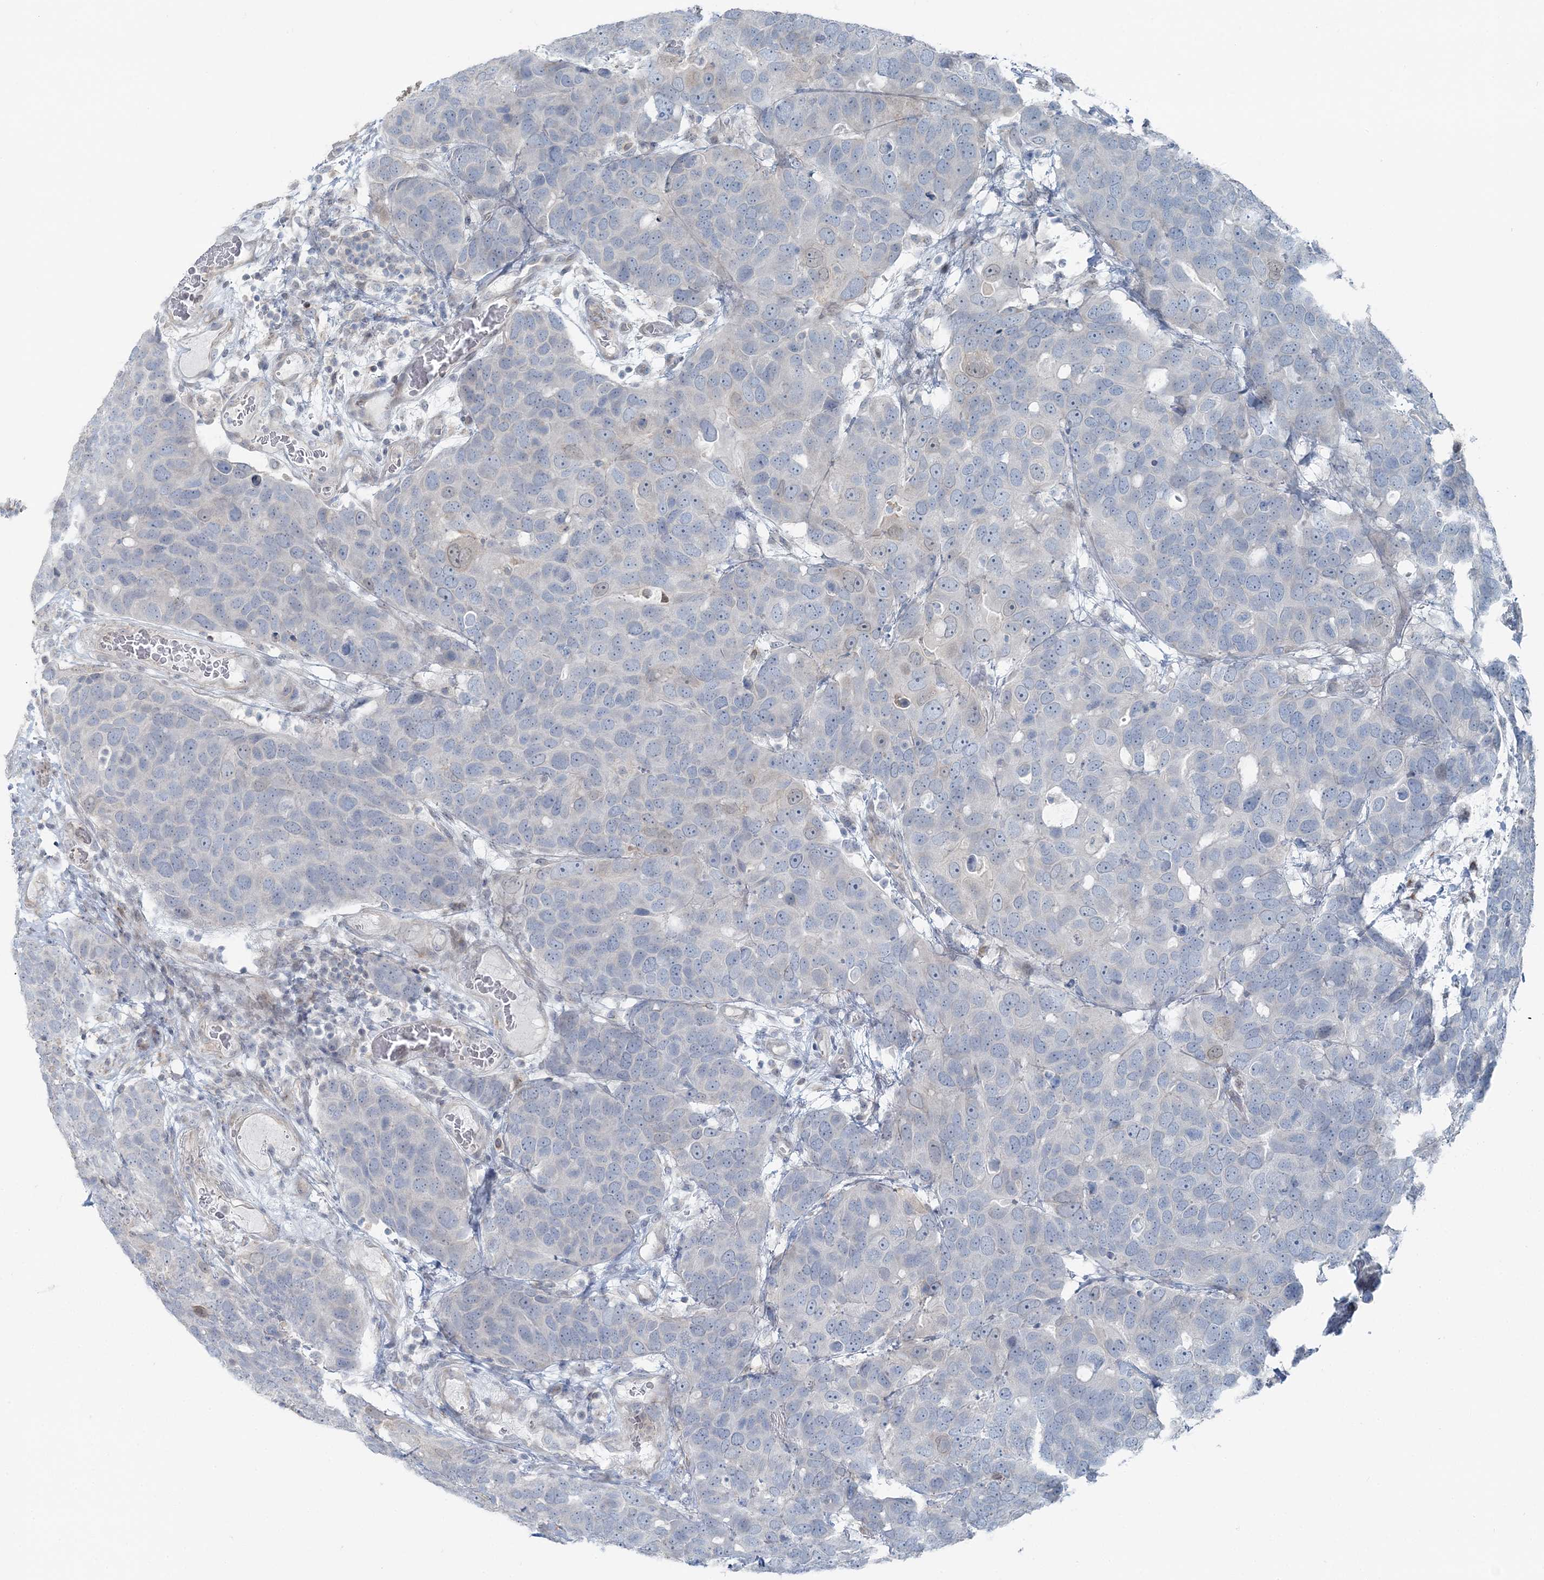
{"staining": {"intensity": "negative", "quantity": "none", "location": "none"}, "tissue": "breast cancer", "cell_type": "Tumor cells", "image_type": "cancer", "snomed": [{"axis": "morphology", "description": "Duct carcinoma"}, {"axis": "topography", "description": "Breast"}], "caption": "Immunohistochemistry (IHC) micrograph of human breast cancer stained for a protein (brown), which shows no staining in tumor cells.", "gene": "FBXL17", "patient": {"sex": "female", "age": 83}}